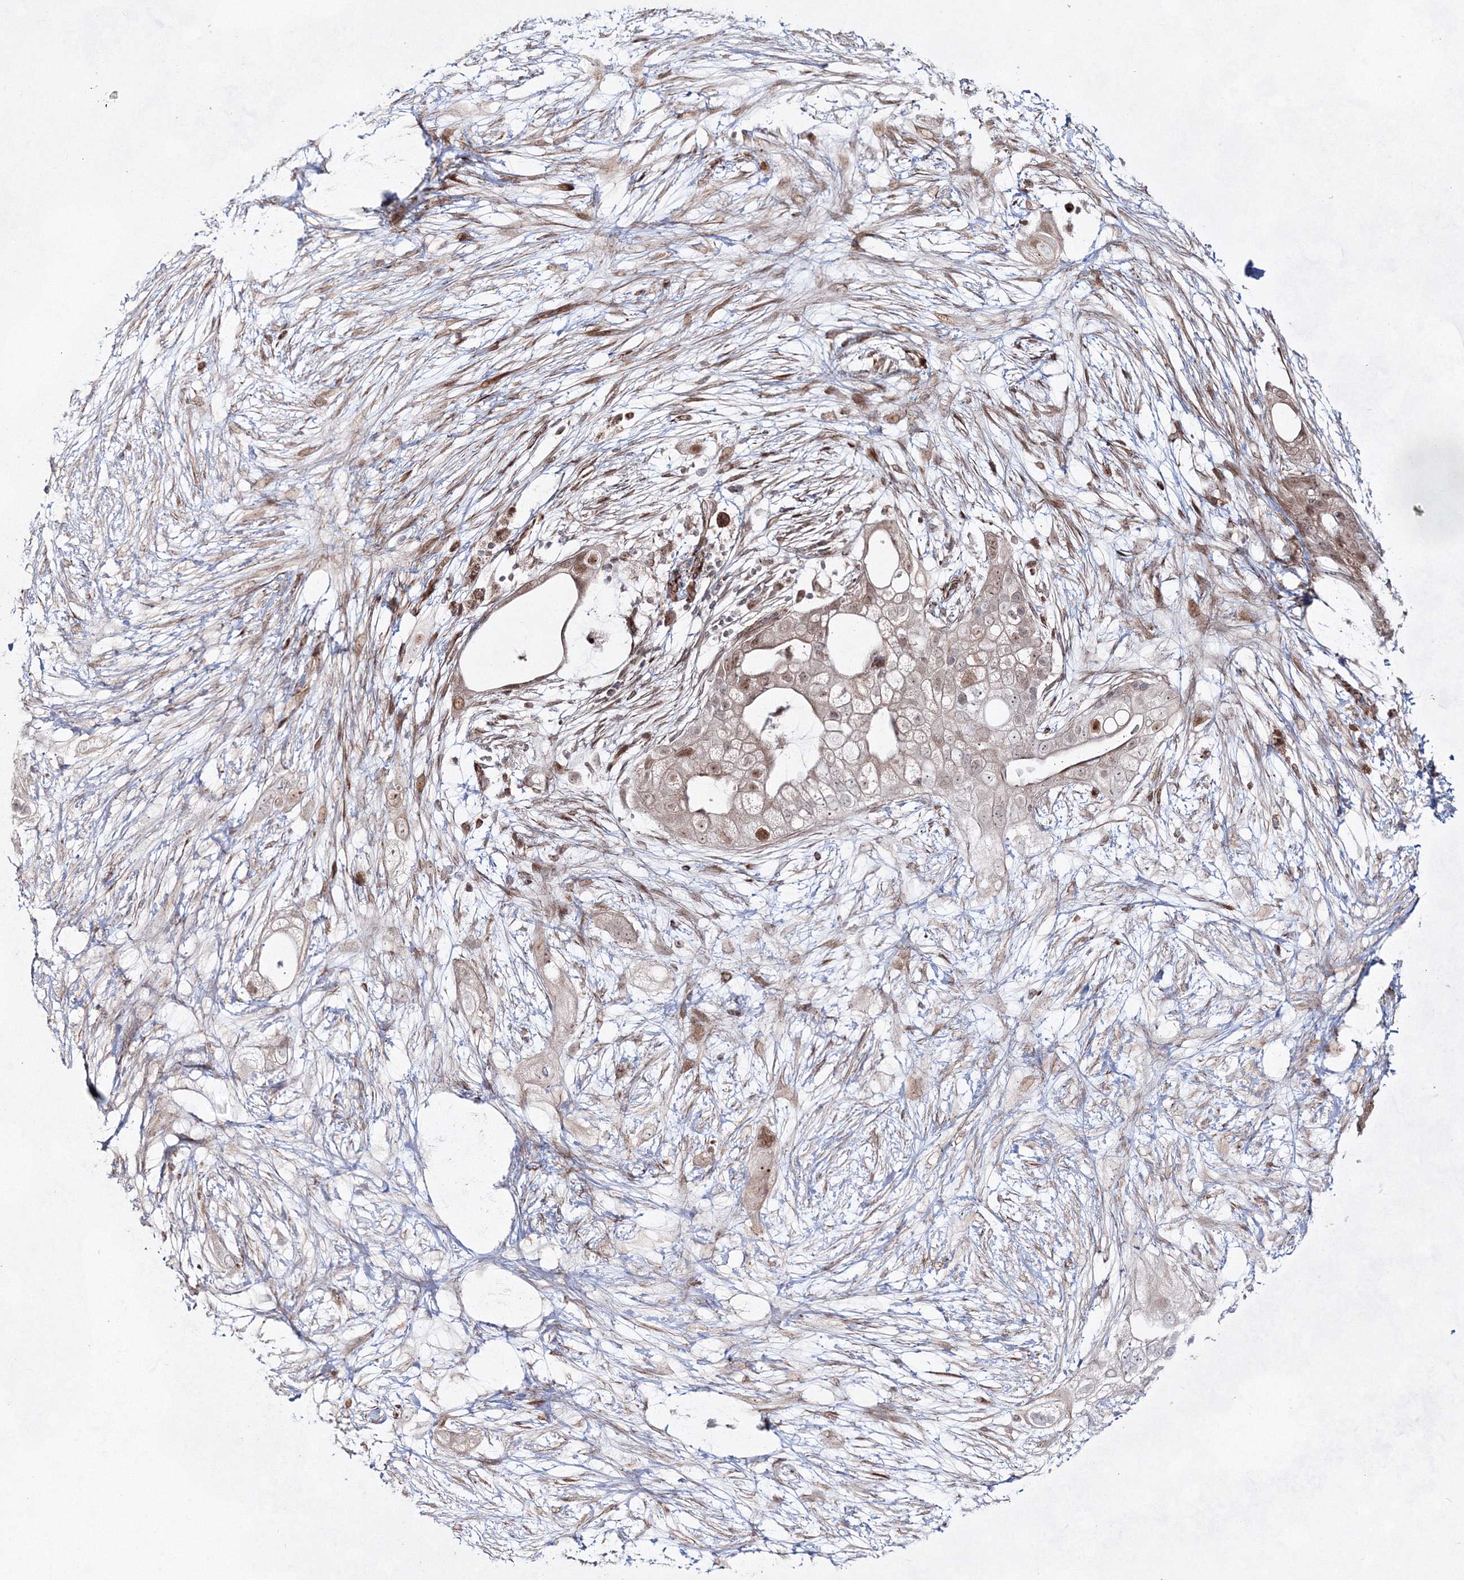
{"staining": {"intensity": "moderate", "quantity": ">75%", "location": "cytoplasmic/membranous,nuclear"}, "tissue": "pancreatic cancer", "cell_type": "Tumor cells", "image_type": "cancer", "snomed": [{"axis": "morphology", "description": "Adenocarcinoma, NOS"}, {"axis": "topography", "description": "Pancreas"}], "caption": "A brown stain shows moderate cytoplasmic/membranous and nuclear positivity of a protein in human pancreatic cancer tumor cells.", "gene": "SNIP1", "patient": {"sex": "male", "age": 53}}